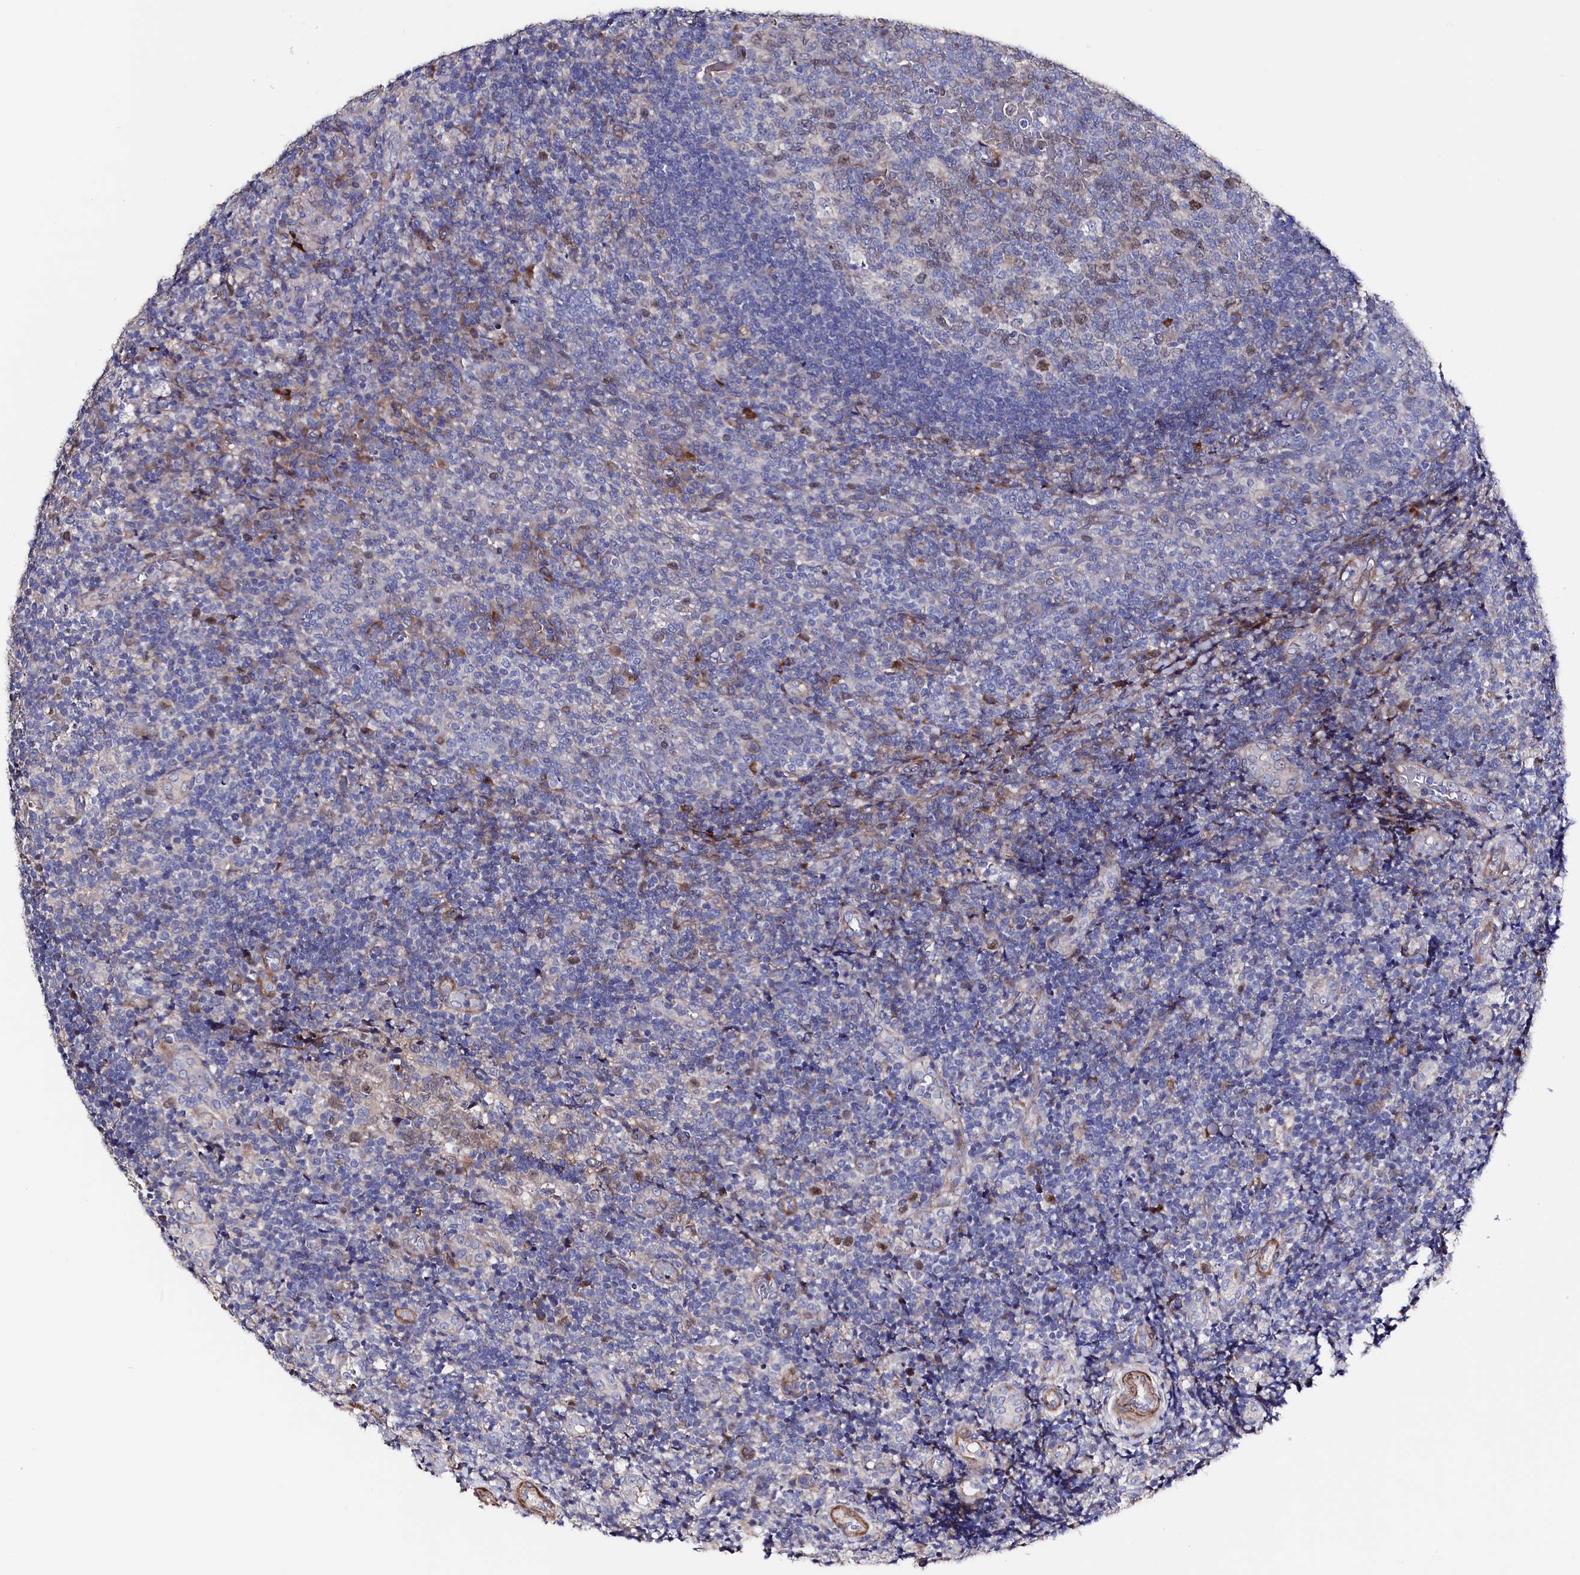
{"staining": {"intensity": "moderate", "quantity": "<25%", "location": "nuclear"}, "tissue": "tonsil", "cell_type": "Germinal center cells", "image_type": "normal", "snomed": [{"axis": "morphology", "description": "Normal tissue, NOS"}, {"axis": "topography", "description": "Tonsil"}], "caption": "Immunohistochemistry staining of unremarkable tonsil, which reveals low levels of moderate nuclear positivity in approximately <25% of germinal center cells indicating moderate nuclear protein staining. The staining was performed using DAB (3,3'-diaminobenzidine) (brown) for protein detection and nuclei were counterstained in hematoxylin (blue).", "gene": "WNT8A", "patient": {"sex": "female", "age": 19}}